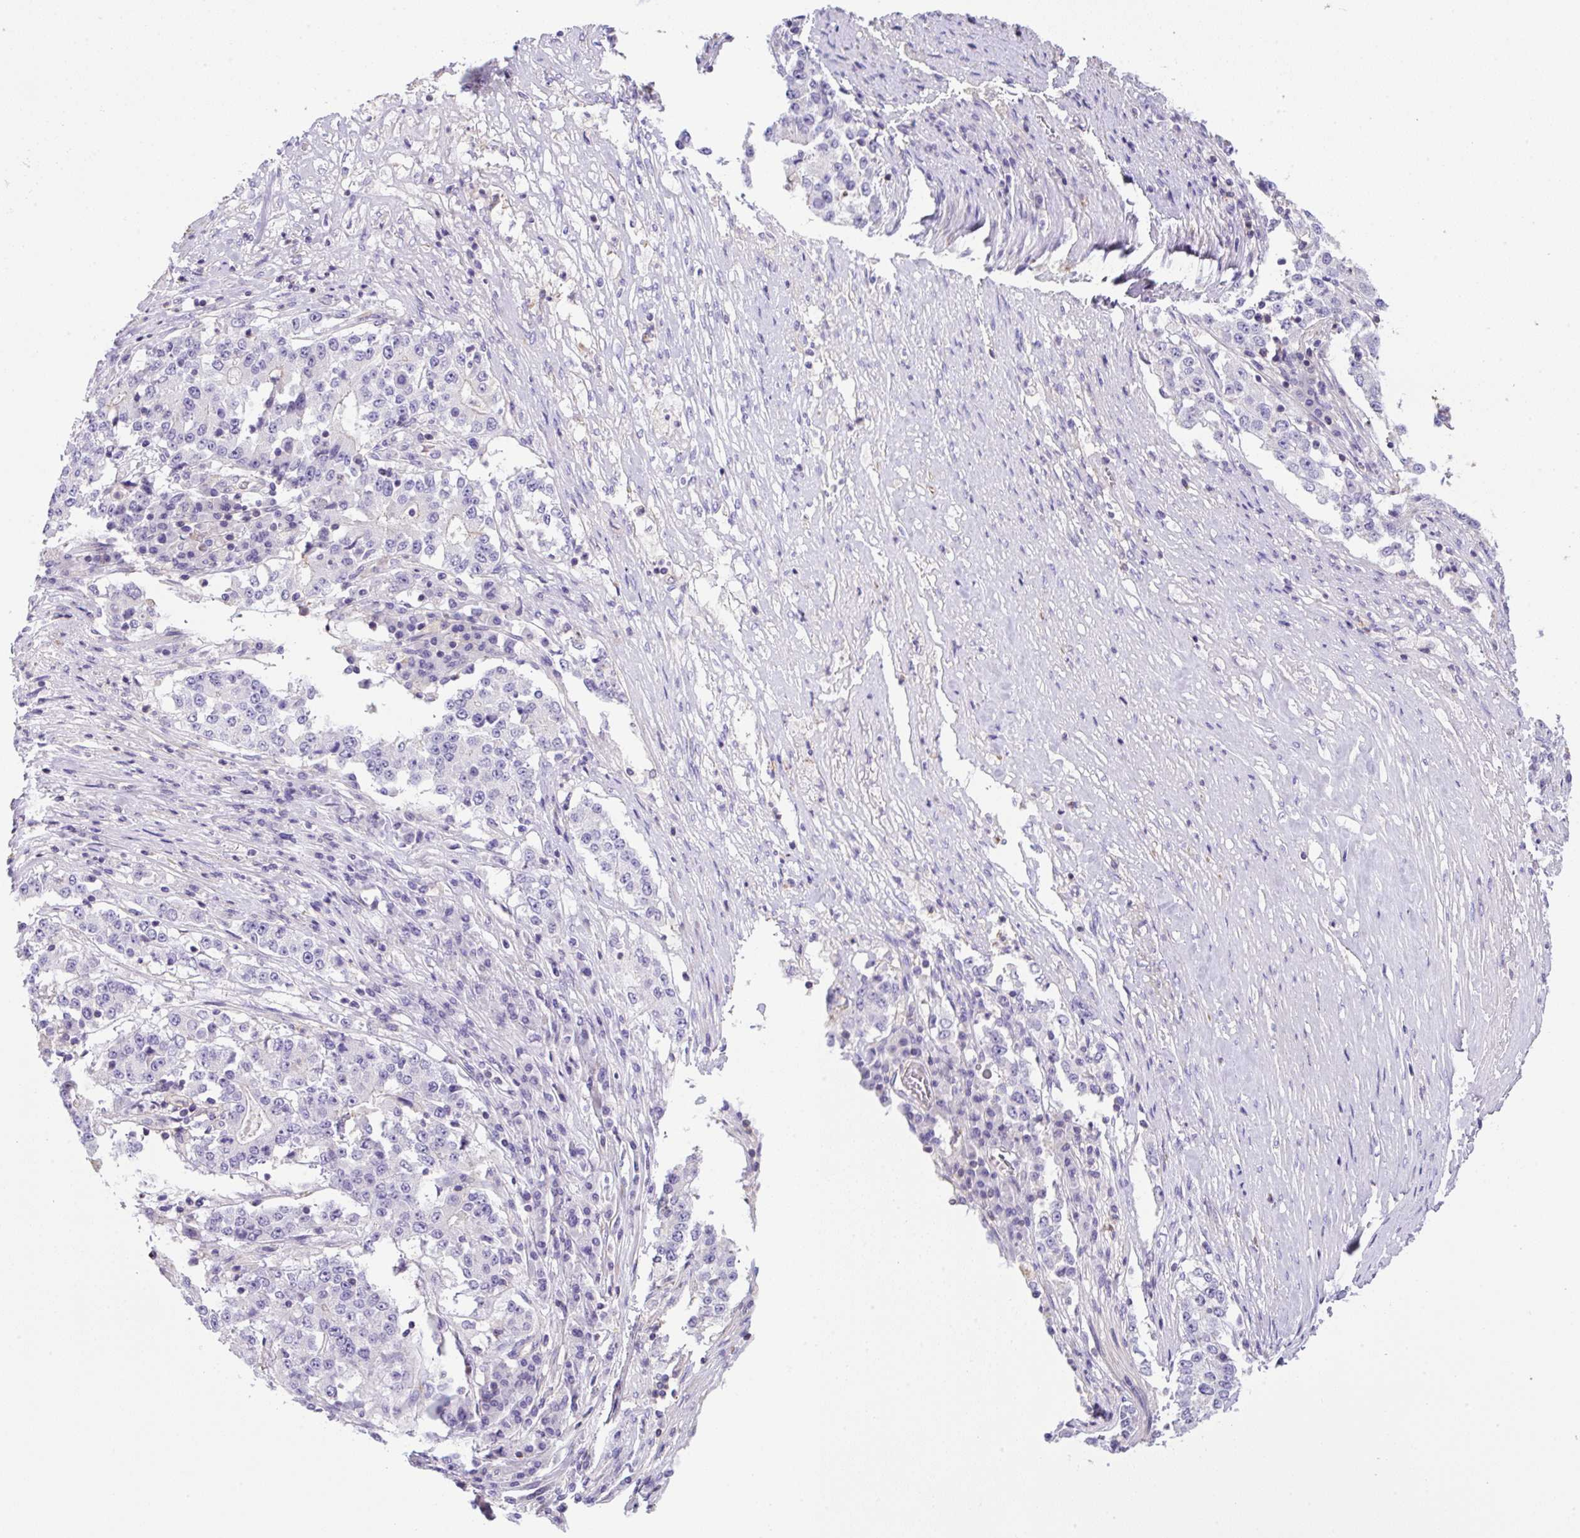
{"staining": {"intensity": "negative", "quantity": "none", "location": "none"}, "tissue": "stomach cancer", "cell_type": "Tumor cells", "image_type": "cancer", "snomed": [{"axis": "morphology", "description": "Adenocarcinoma, NOS"}, {"axis": "topography", "description": "Stomach"}], "caption": "Stomach adenocarcinoma stained for a protein using immunohistochemistry demonstrates no expression tumor cells.", "gene": "NPTN", "patient": {"sex": "male", "age": 59}}